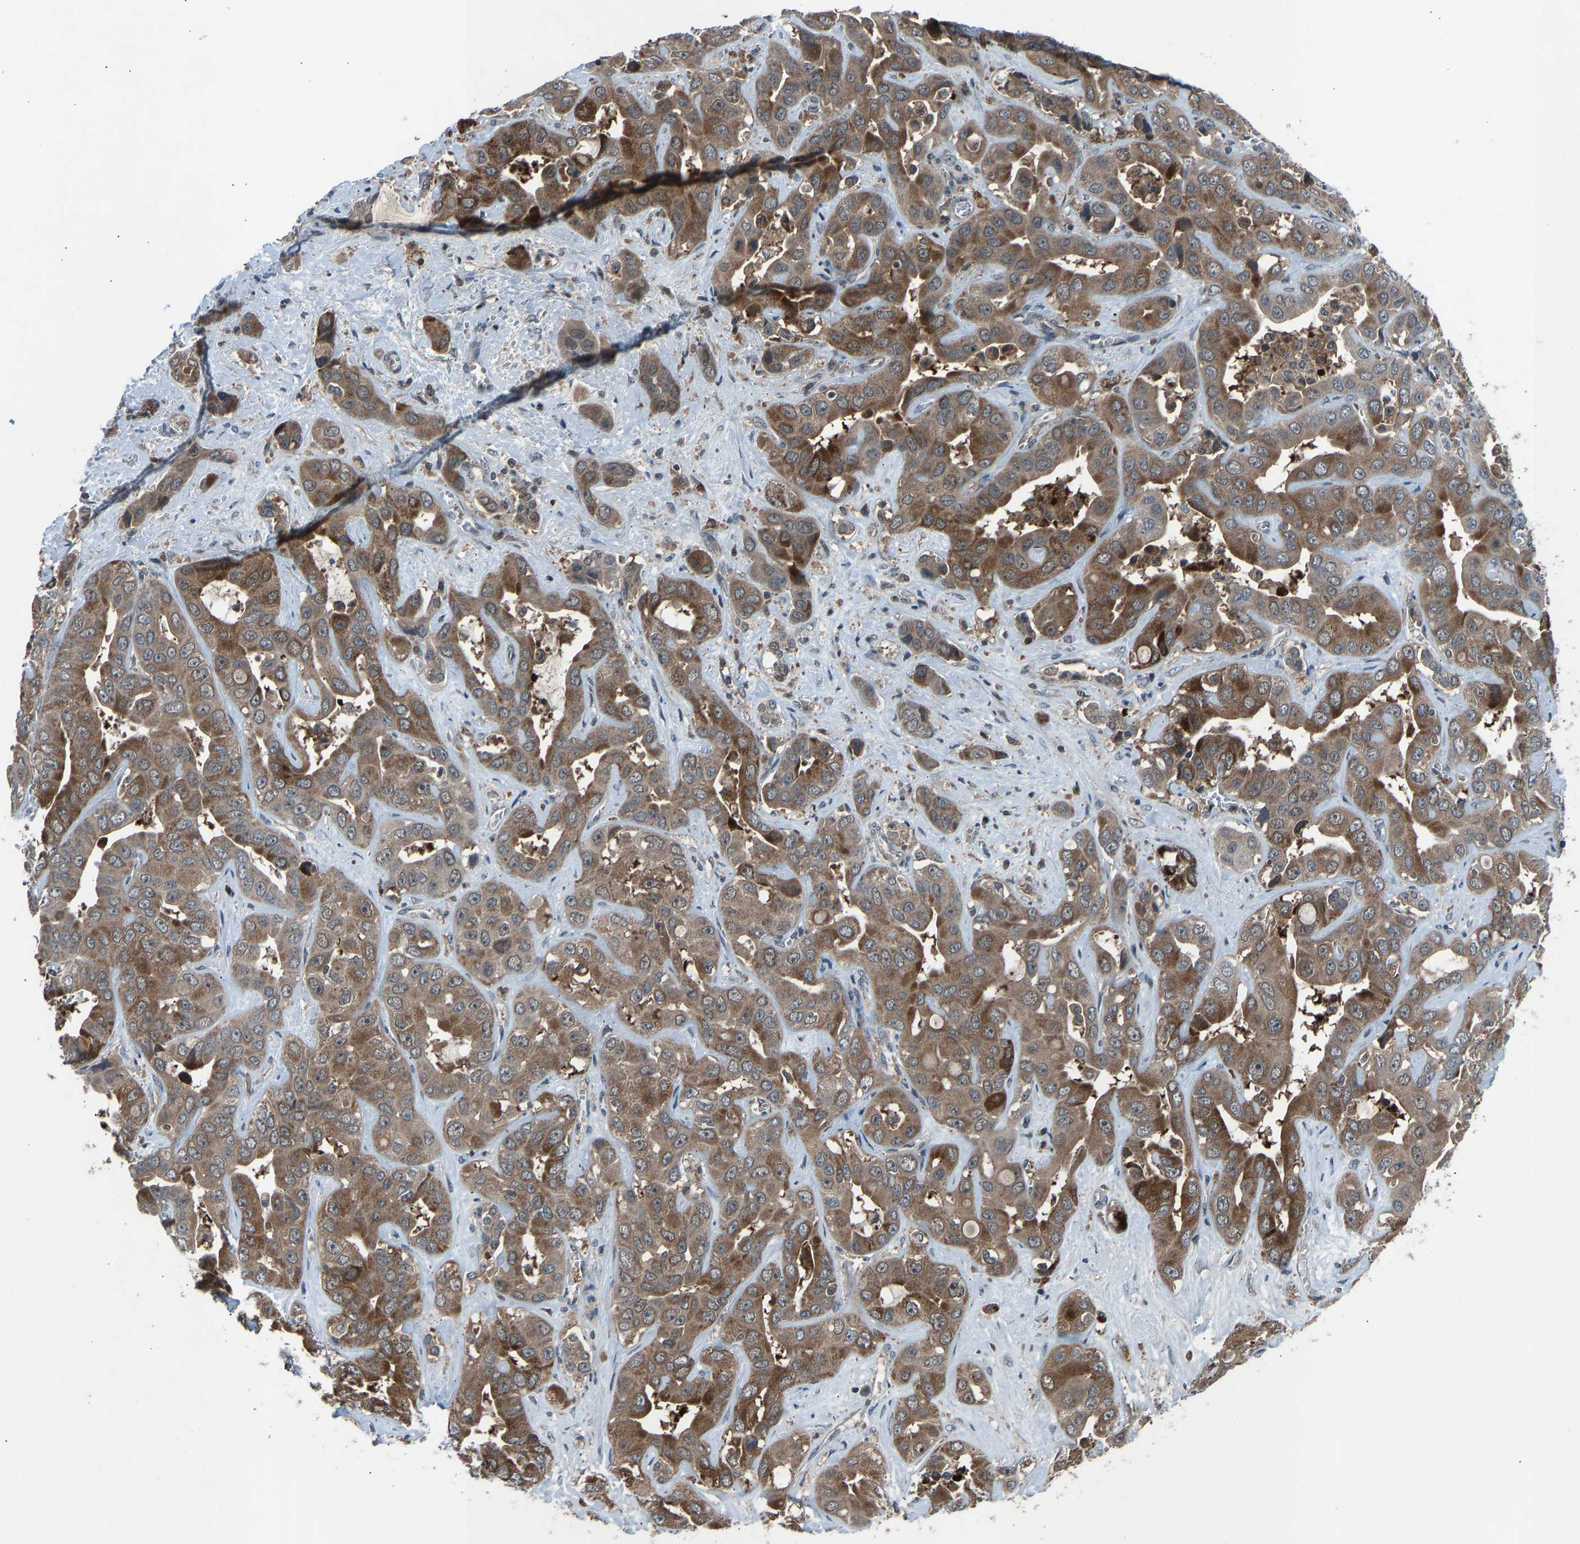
{"staining": {"intensity": "moderate", "quantity": ">75%", "location": "cytoplasmic/membranous"}, "tissue": "liver cancer", "cell_type": "Tumor cells", "image_type": "cancer", "snomed": [{"axis": "morphology", "description": "Cholangiocarcinoma"}, {"axis": "topography", "description": "Liver"}], "caption": "Moderate cytoplasmic/membranous protein positivity is seen in approximately >75% of tumor cells in liver cancer. (brown staining indicates protein expression, while blue staining denotes nuclei).", "gene": "SLC43A1", "patient": {"sex": "female", "age": 52}}